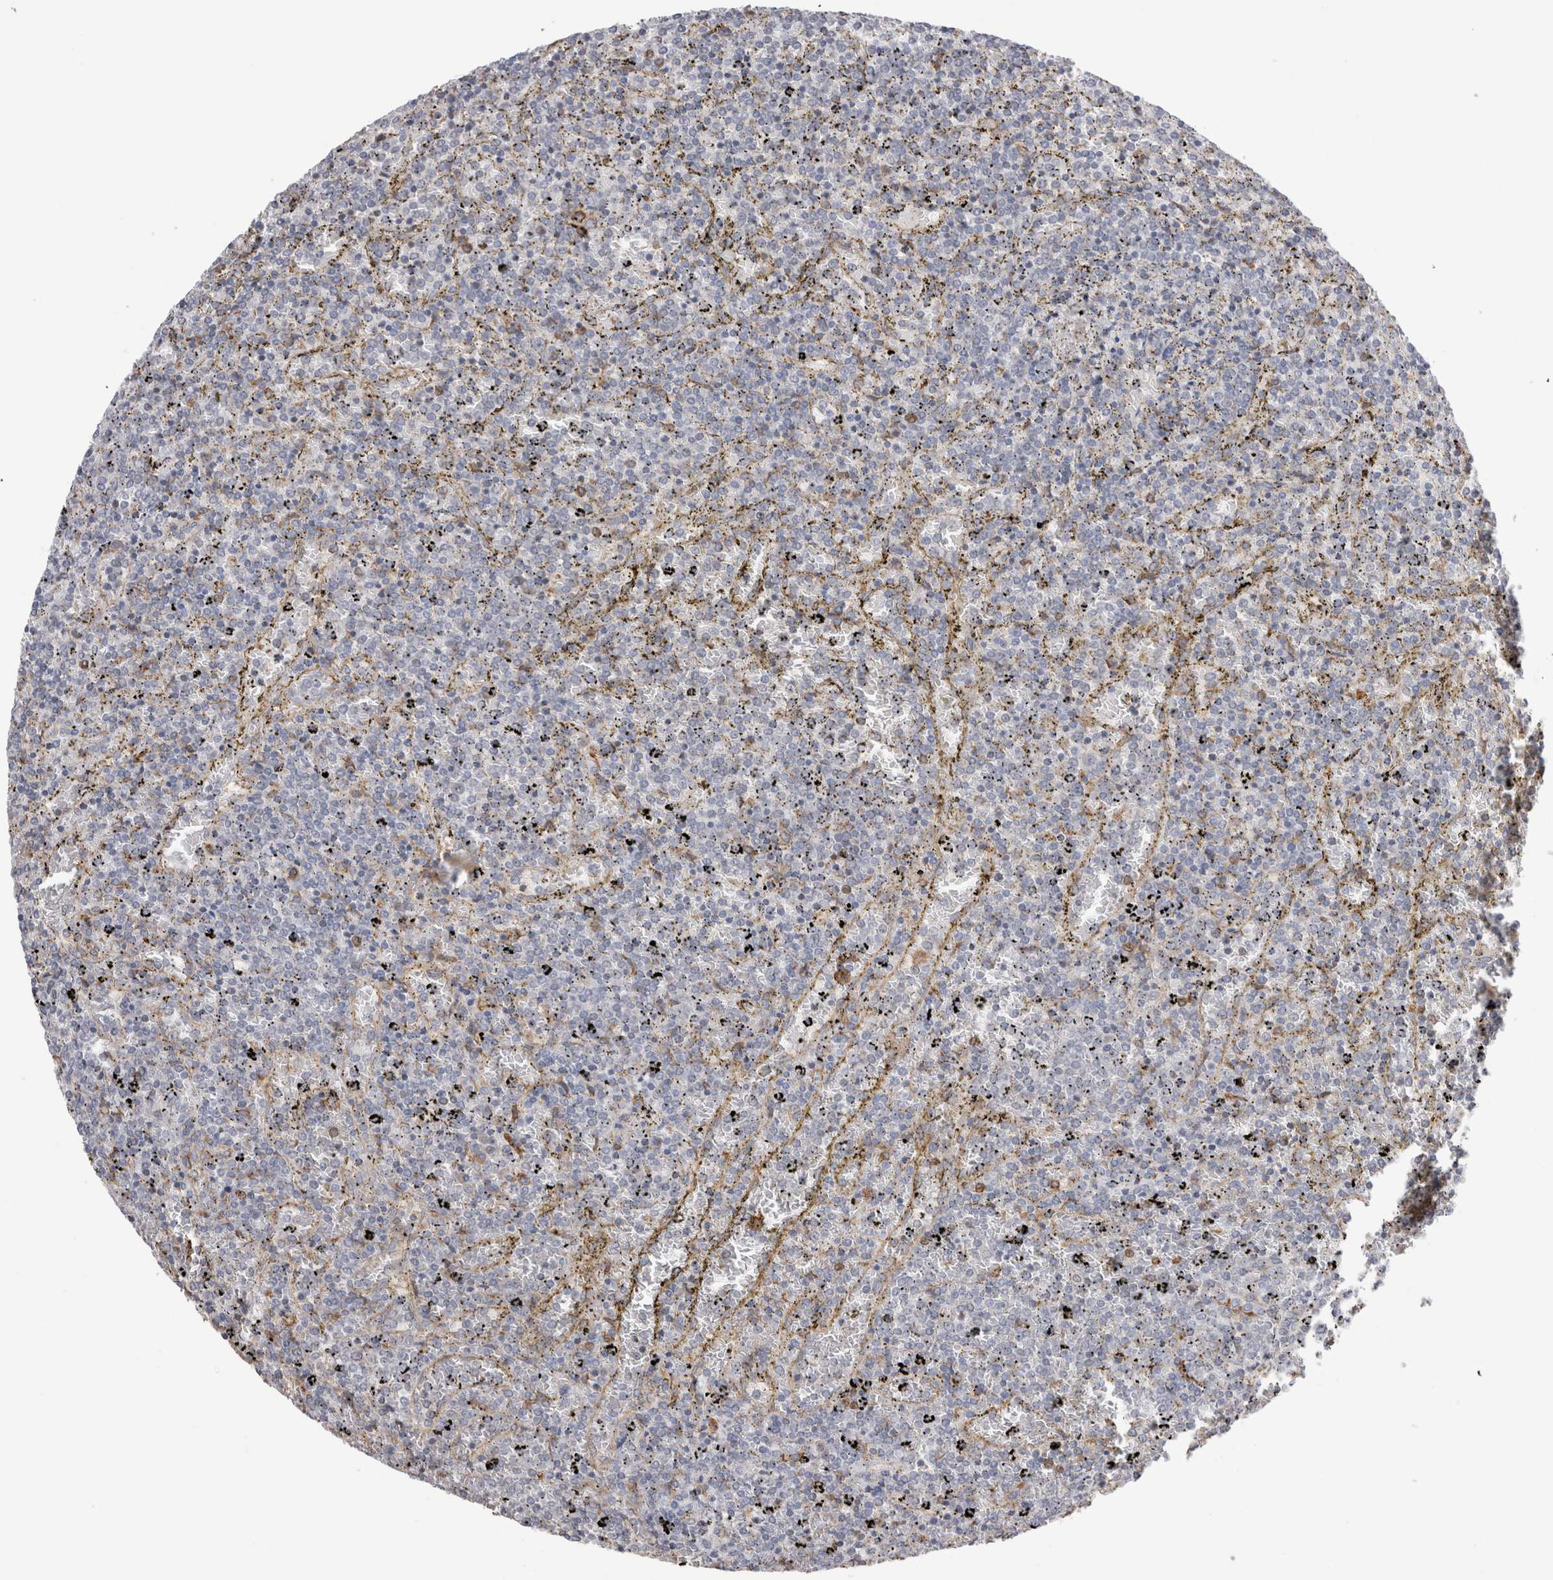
{"staining": {"intensity": "negative", "quantity": "none", "location": "none"}, "tissue": "lymphoma", "cell_type": "Tumor cells", "image_type": "cancer", "snomed": [{"axis": "morphology", "description": "Malignant lymphoma, non-Hodgkin's type, Low grade"}, {"axis": "topography", "description": "Spleen"}], "caption": "A micrograph of human low-grade malignant lymphoma, non-Hodgkin's type is negative for staining in tumor cells.", "gene": "LRPAP1", "patient": {"sex": "female", "age": 77}}